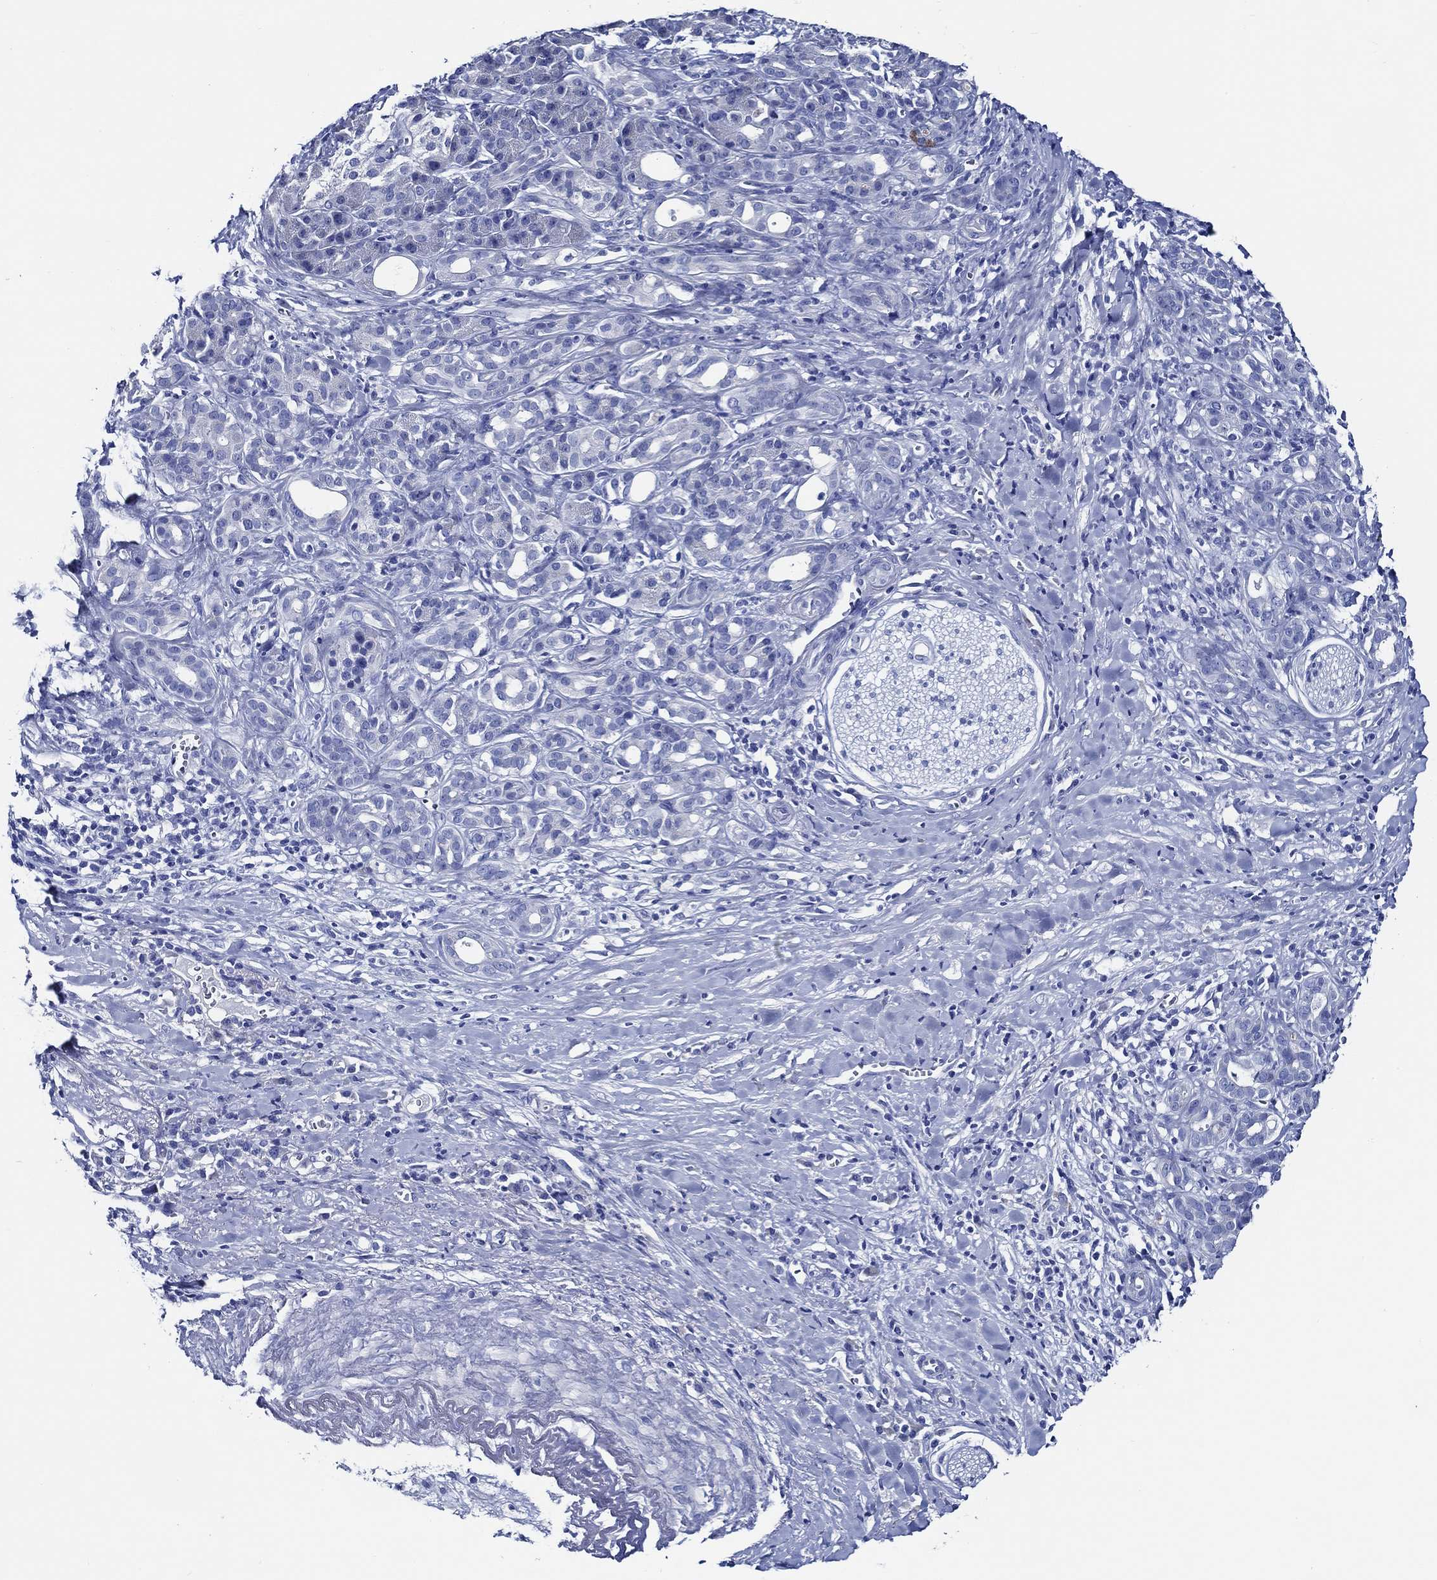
{"staining": {"intensity": "negative", "quantity": "none", "location": "none"}, "tissue": "pancreatic cancer", "cell_type": "Tumor cells", "image_type": "cancer", "snomed": [{"axis": "morphology", "description": "Adenocarcinoma, NOS"}, {"axis": "topography", "description": "Pancreas"}], "caption": "The immunohistochemistry (IHC) photomicrograph has no significant expression in tumor cells of pancreatic adenocarcinoma tissue. (Stains: DAB IHC with hematoxylin counter stain, Microscopy: brightfield microscopy at high magnification).", "gene": "WDR62", "patient": {"sex": "male", "age": 61}}